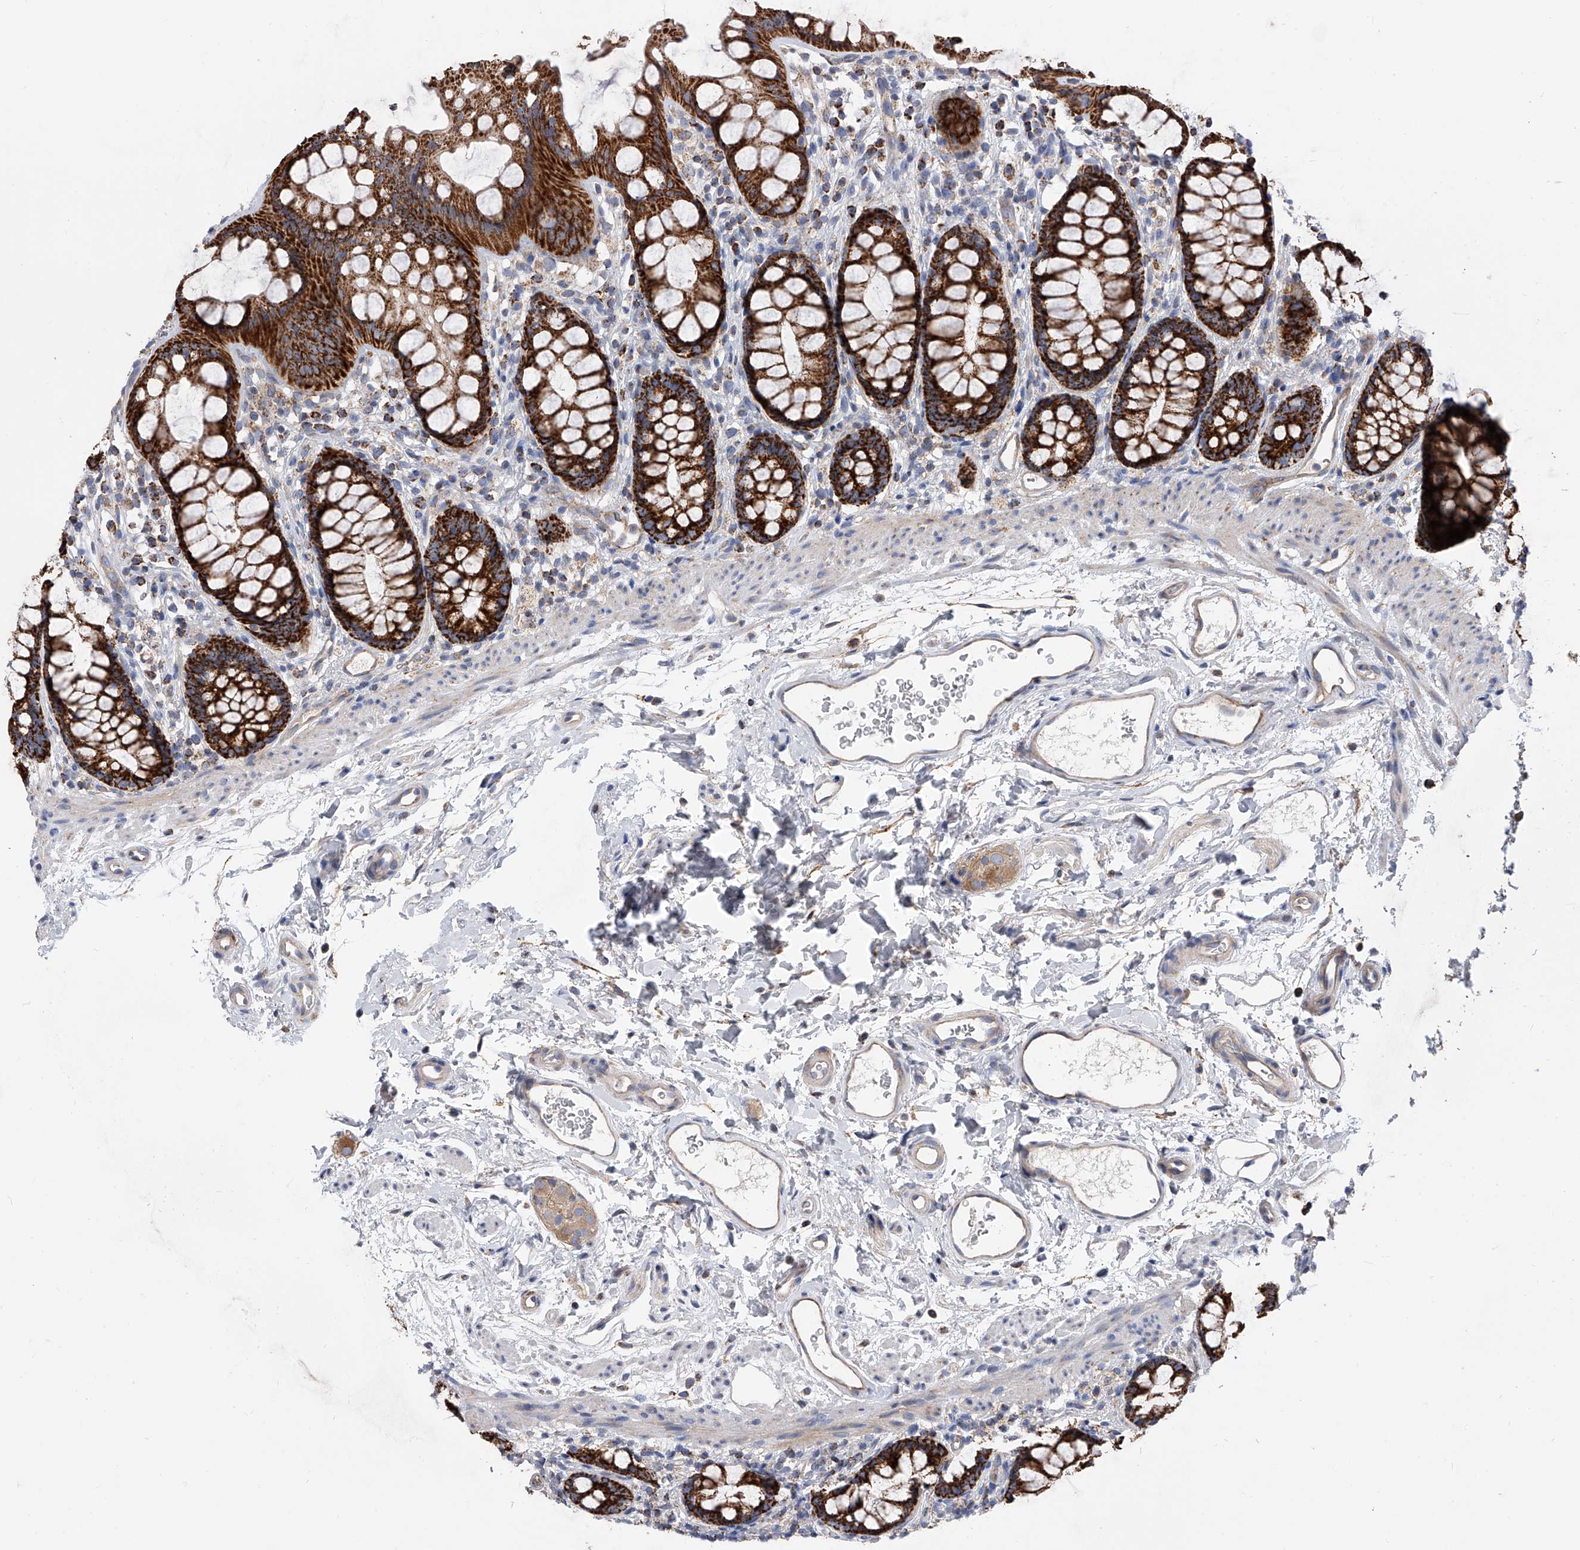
{"staining": {"intensity": "strong", "quantity": ">75%", "location": "cytoplasmic/membranous"}, "tissue": "rectum", "cell_type": "Glandular cells", "image_type": "normal", "snomed": [{"axis": "morphology", "description": "Normal tissue, NOS"}, {"axis": "topography", "description": "Rectum"}], "caption": "IHC of unremarkable human rectum demonstrates high levels of strong cytoplasmic/membranous expression in about >75% of glandular cells.", "gene": "PDSS2", "patient": {"sex": "female", "age": 65}}